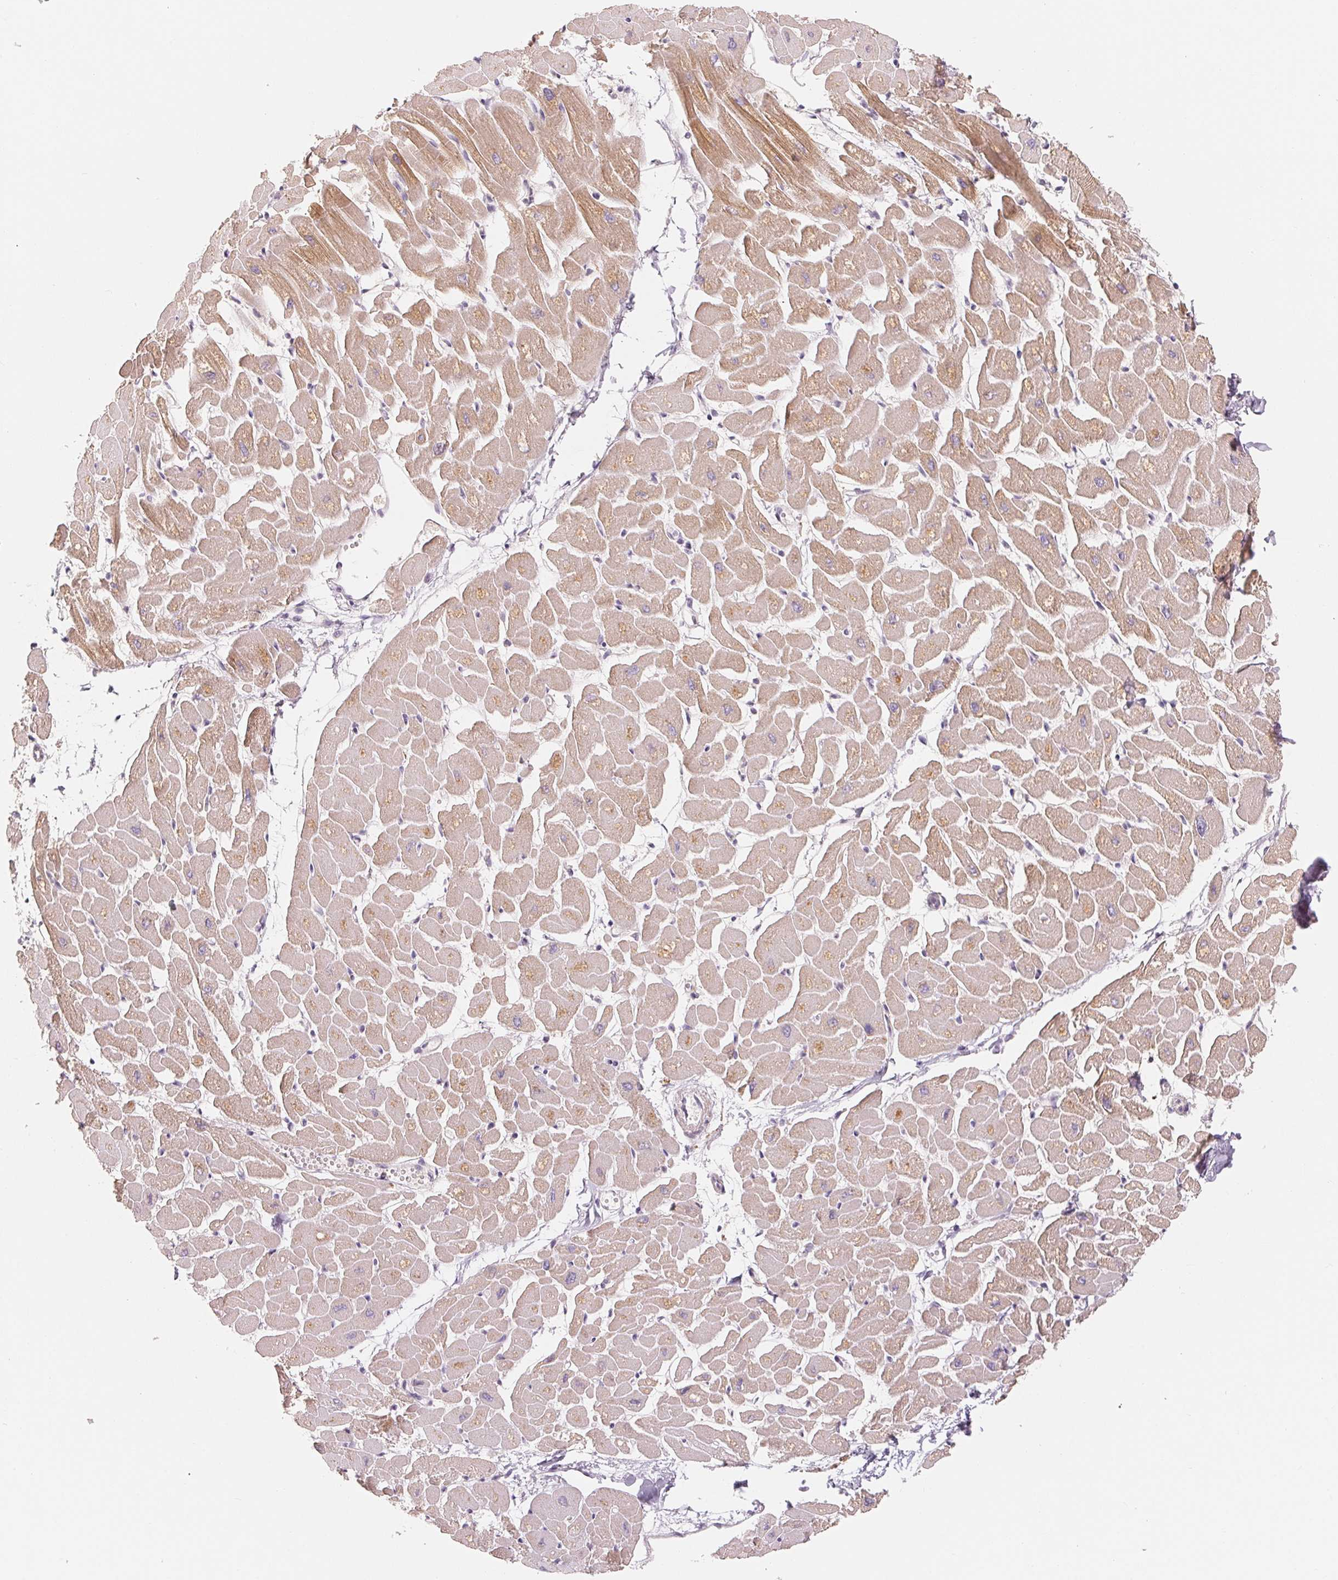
{"staining": {"intensity": "moderate", "quantity": "25%-75%", "location": "cytoplasmic/membranous"}, "tissue": "heart muscle", "cell_type": "Cardiomyocytes", "image_type": "normal", "snomed": [{"axis": "morphology", "description": "Normal tissue, NOS"}, {"axis": "topography", "description": "Heart"}], "caption": "DAB (3,3'-diaminobenzidine) immunohistochemical staining of normal heart muscle demonstrates moderate cytoplasmic/membranous protein expression in about 25%-75% of cardiomyocytes.", "gene": "DENND2C", "patient": {"sex": "male", "age": 57}}